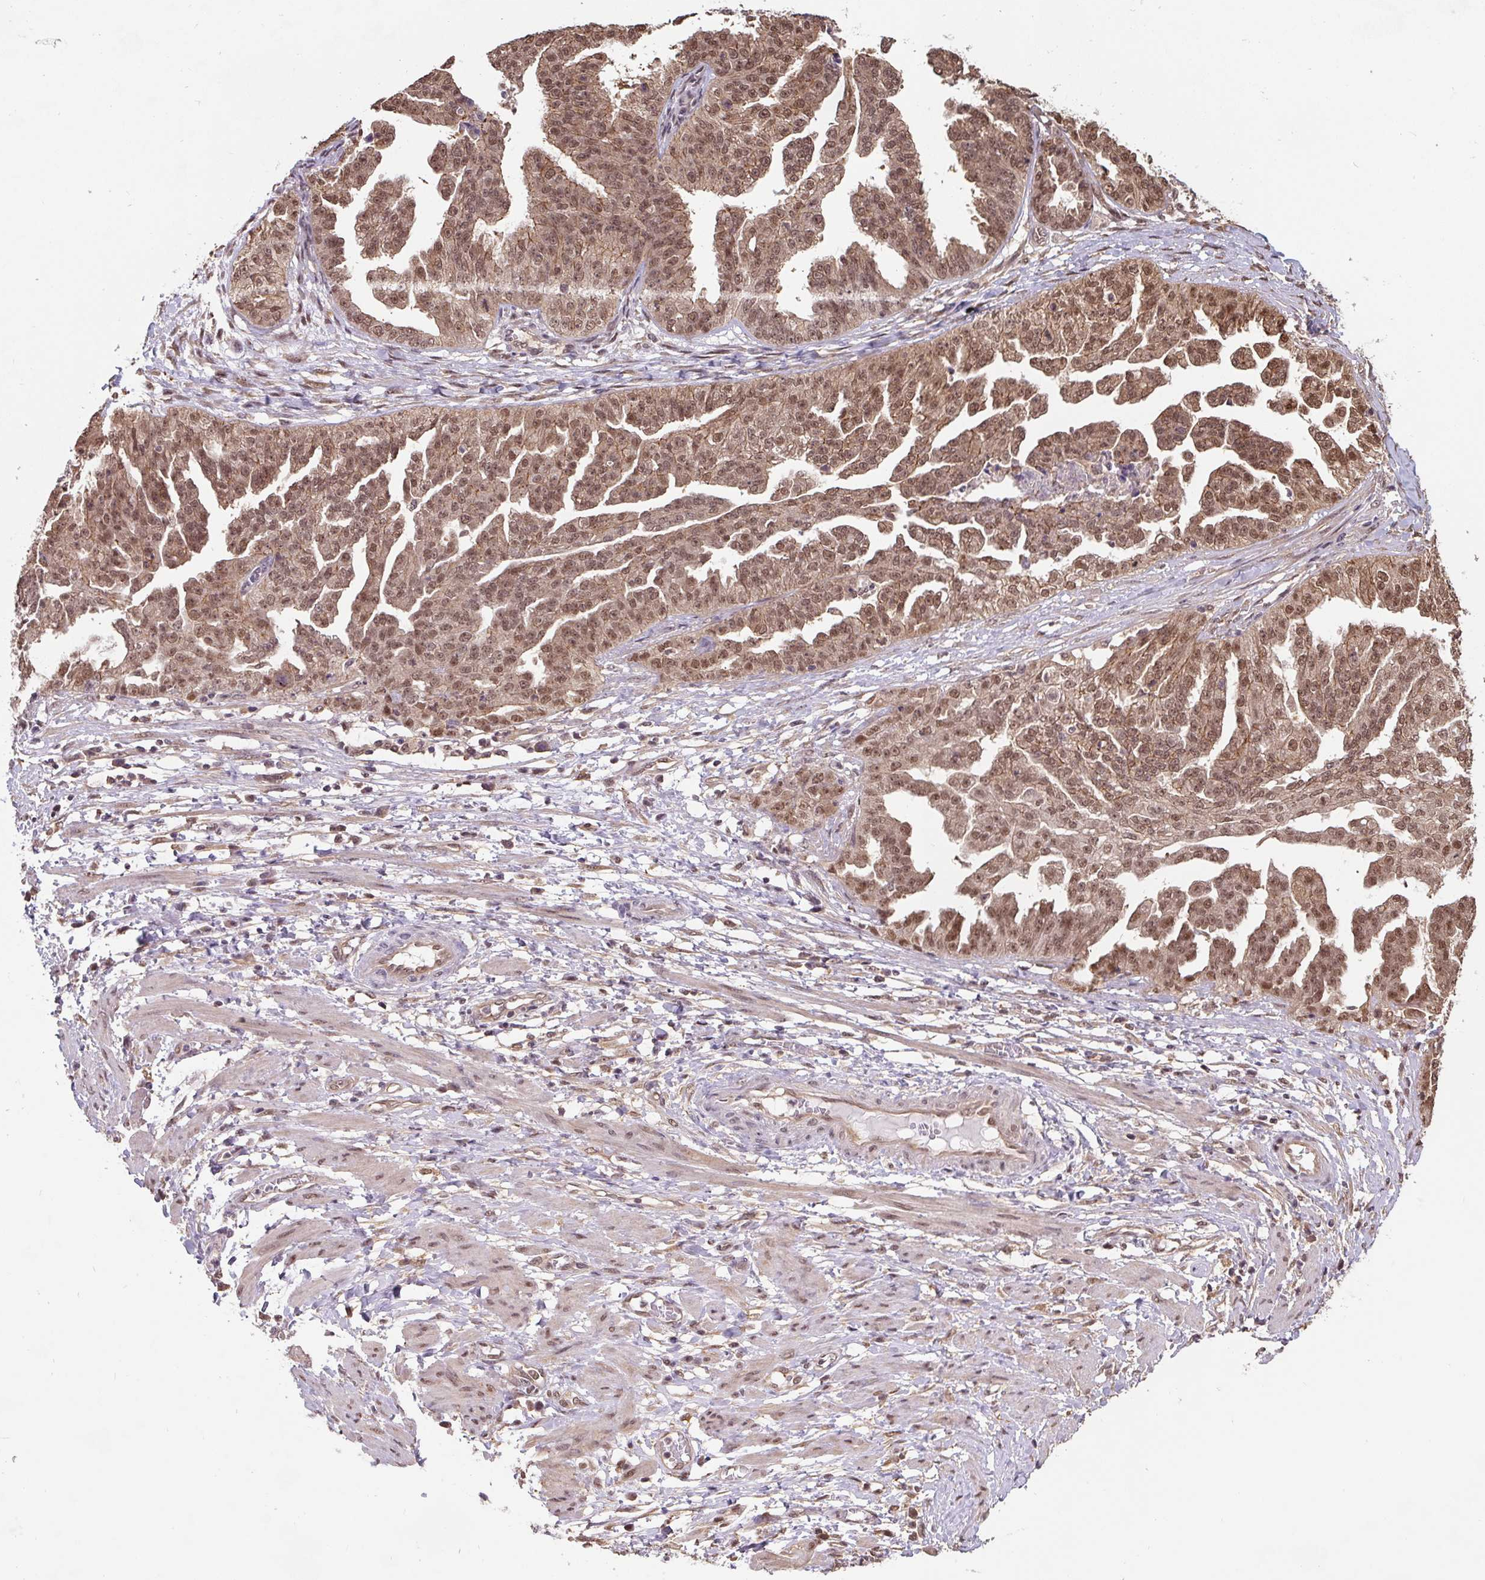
{"staining": {"intensity": "moderate", "quantity": ">75%", "location": "cytoplasmic/membranous,nuclear"}, "tissue": "ovarian cancer", "cell_type": "Tumor cells", "image_type": "cancer", "snomed": [{"axis": "morphology", "description": "Cystadenocarcinoma, serous, NOS"}, {"axis": "topography", "description": "Ovary"}], "caption": "Protein expression analysis of human serous cystadenocarcinoma (ovarian) reveals moderate cytoplasmic/membranous and nuclear positivity in approximately >75% of tumor cells. (DAB = brown stain, brightfield microscopy at high magnification).", "gene": "ST13", "patient": {"sex": "female", "age": 58}}